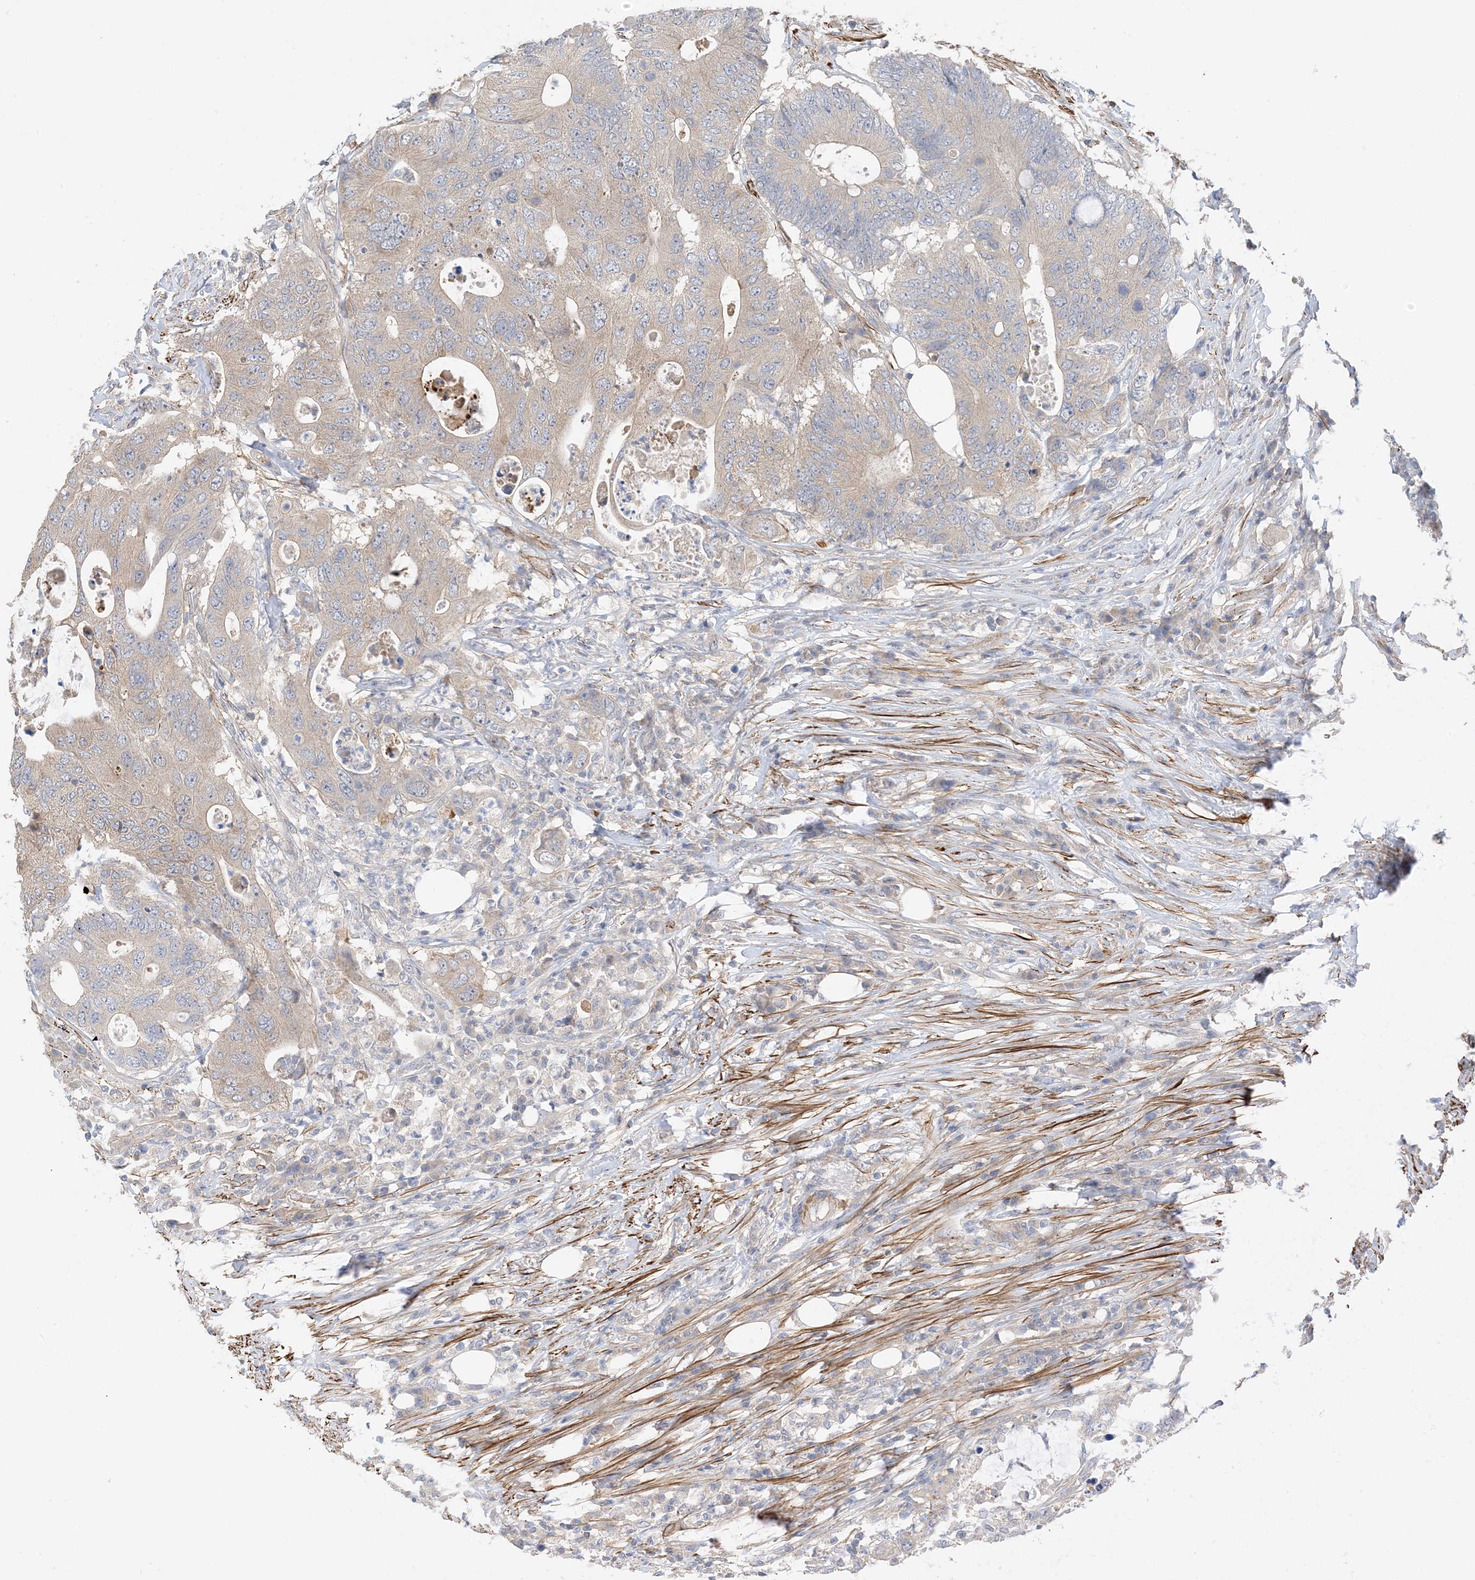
{"staining": {"intensity": "weak", "quantity": "25%-75%", "location": "cytoplasmic/membranous"}, "tissue": "colorectal cancer", "cell_type": "Tumor cells", "image_type": "cancer", "snomed": [{"axis": "morphology", "description": "Adenocarcinoma, NOS"}, {"axis": "topography", "description": "Colon"}], "caption": "Immunohistochemistry (IHC) histopathology image of neoplastic tissue: human colorectal cancer (adenocarcinoma) stained using IHC demonstrates low levels of weak protein expression localized specifically in the cytoplasmic/membranous of tumor cells, appearing as a cytoplasmic/membranous brown color.", "gene": "KIFBP", "patient": {"sex": "male", "age": 71}}